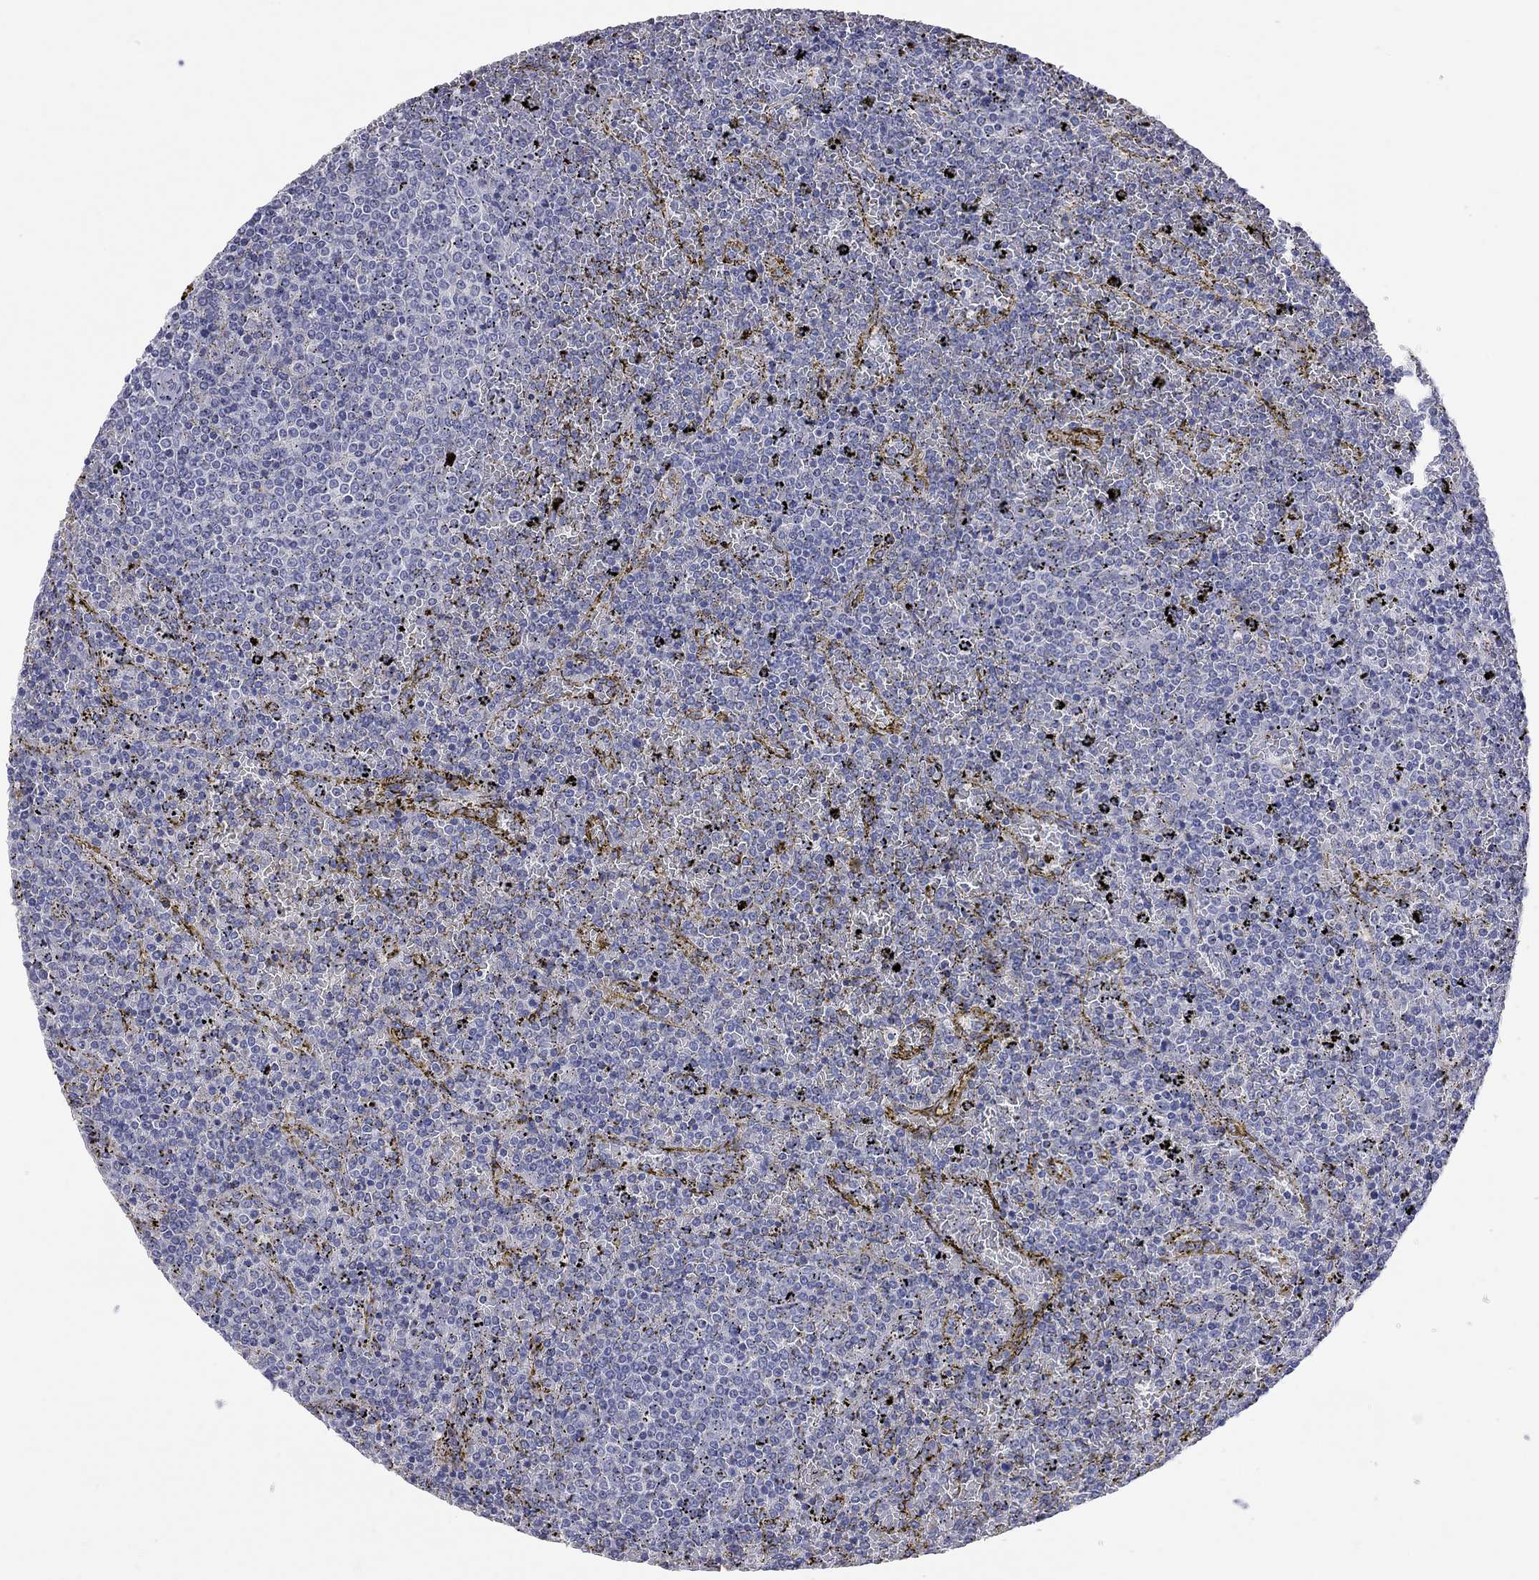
{"staining": {"intensity": "negative", "quantity": "none", "location": "none"}, "tissue": "lymphoma", "cell_type": "Tumor cells", "image_type": "cancer", "snomed": [{"axis": "morphology", "description": "Malignant lymphoma, non-Hodgkin's type, Low grade"}, {"axis": "topography", "description": "Spleen"}], "caption": "This is a photomicrograph of immunohistochemistry staining of malignant lymphoma, non-Hodgkin's type (low-grade), which shows no positivity in tumor cells.", "gene": "OPRK1", "patient": {"sex": "female", "age": 77}}